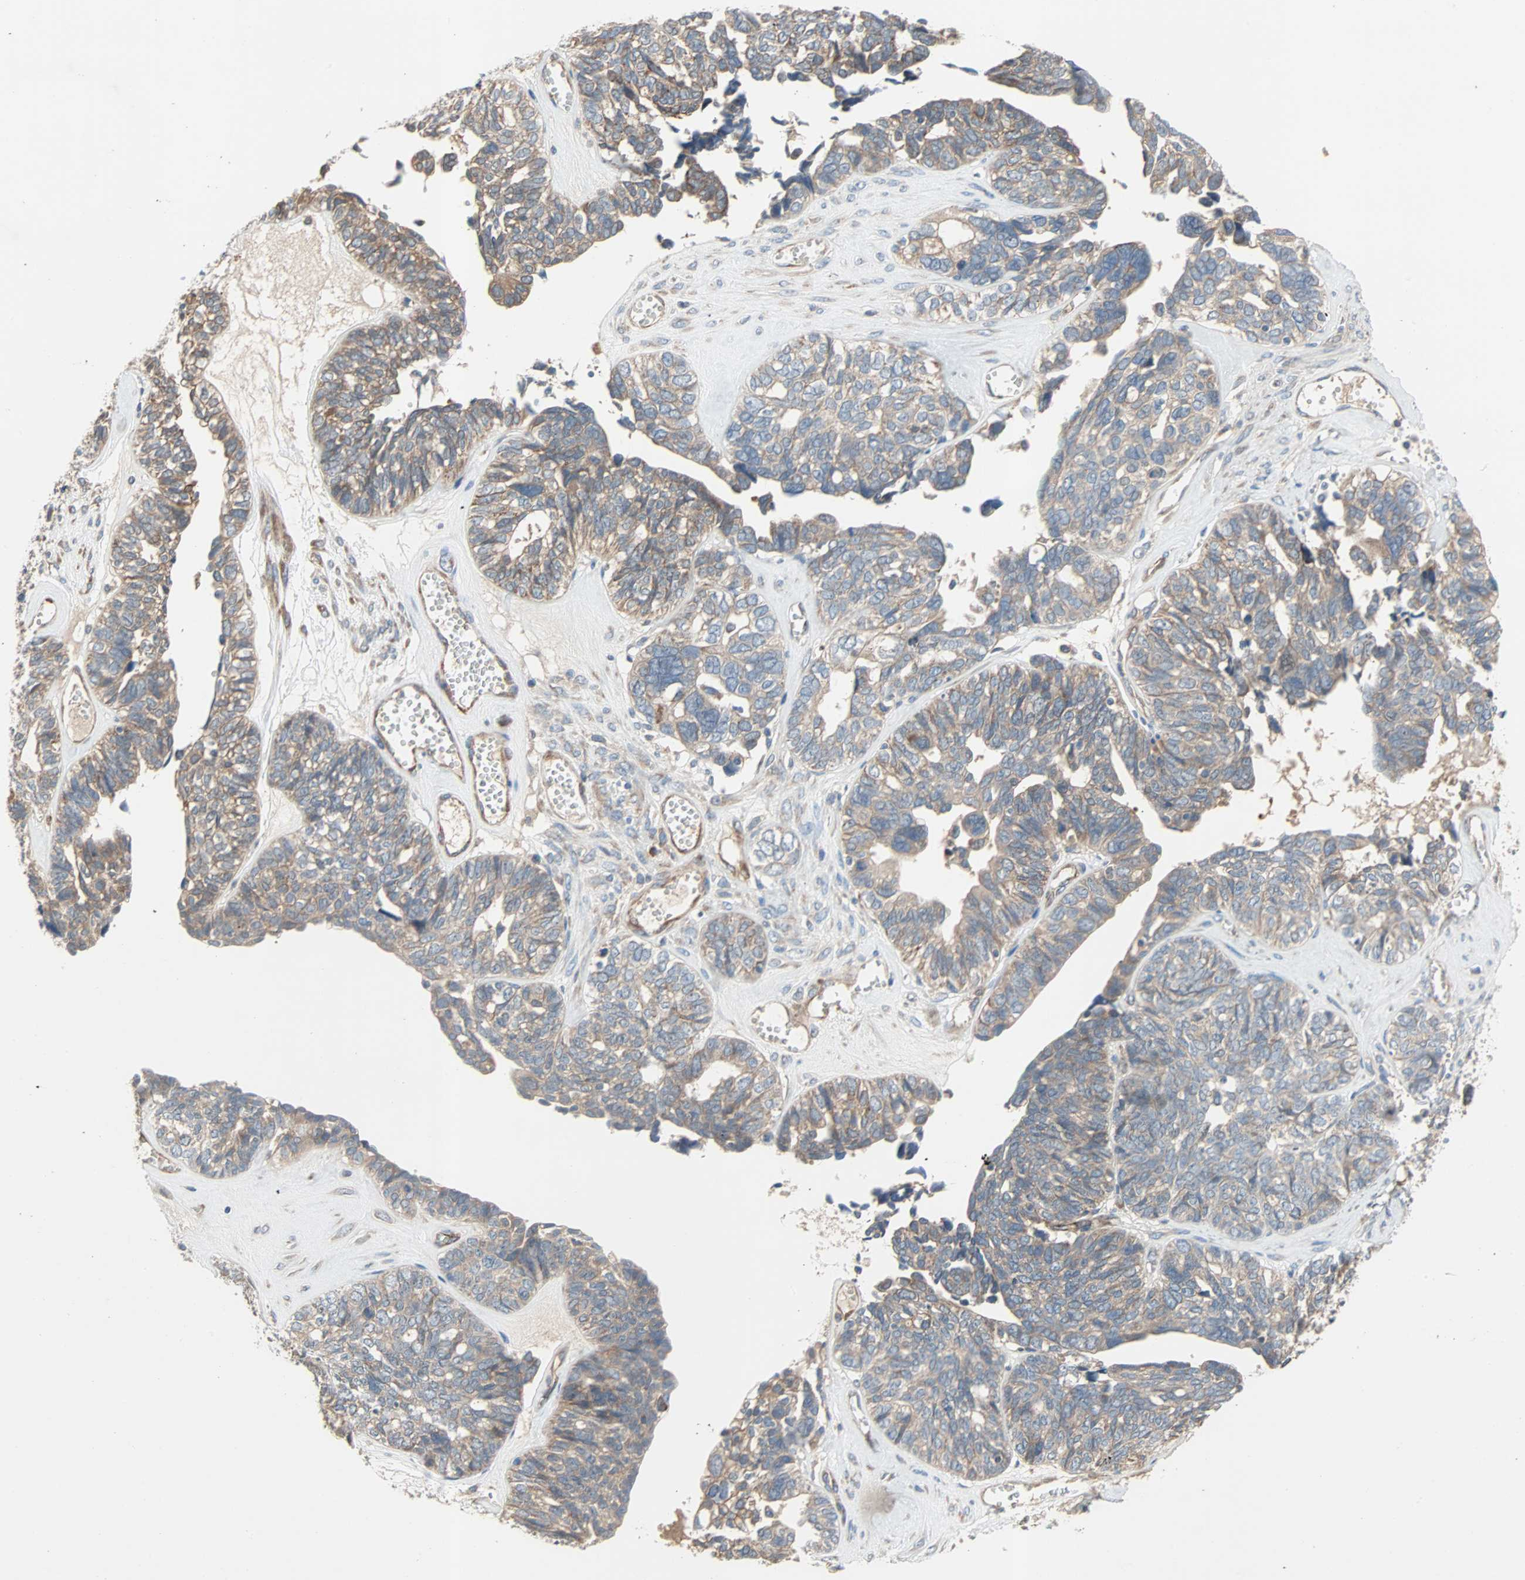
{"staining": {"intensity": "weak", "quantity": ">75%", "location": "cytoplasmic/membranous"}, "tissue": "ovarian cancer", "cell_type": "Tumor cells", "image_type": "cancer", "snomed": [{"axis": "morphology", "description": "Cystadenocarcinoma, serous, NOS"}, {"axis": "topography", "description": "Ovary"}], "caption": "Immunohistochemical staining of serous cystadenocarcinoma (ovarian) reveals low levels of weak cytoplasmic/membranous protein staining in approximately >75% of tumor cells.", "gene": "XYLT1", "patient": {"sex": "female", "age": 79}}